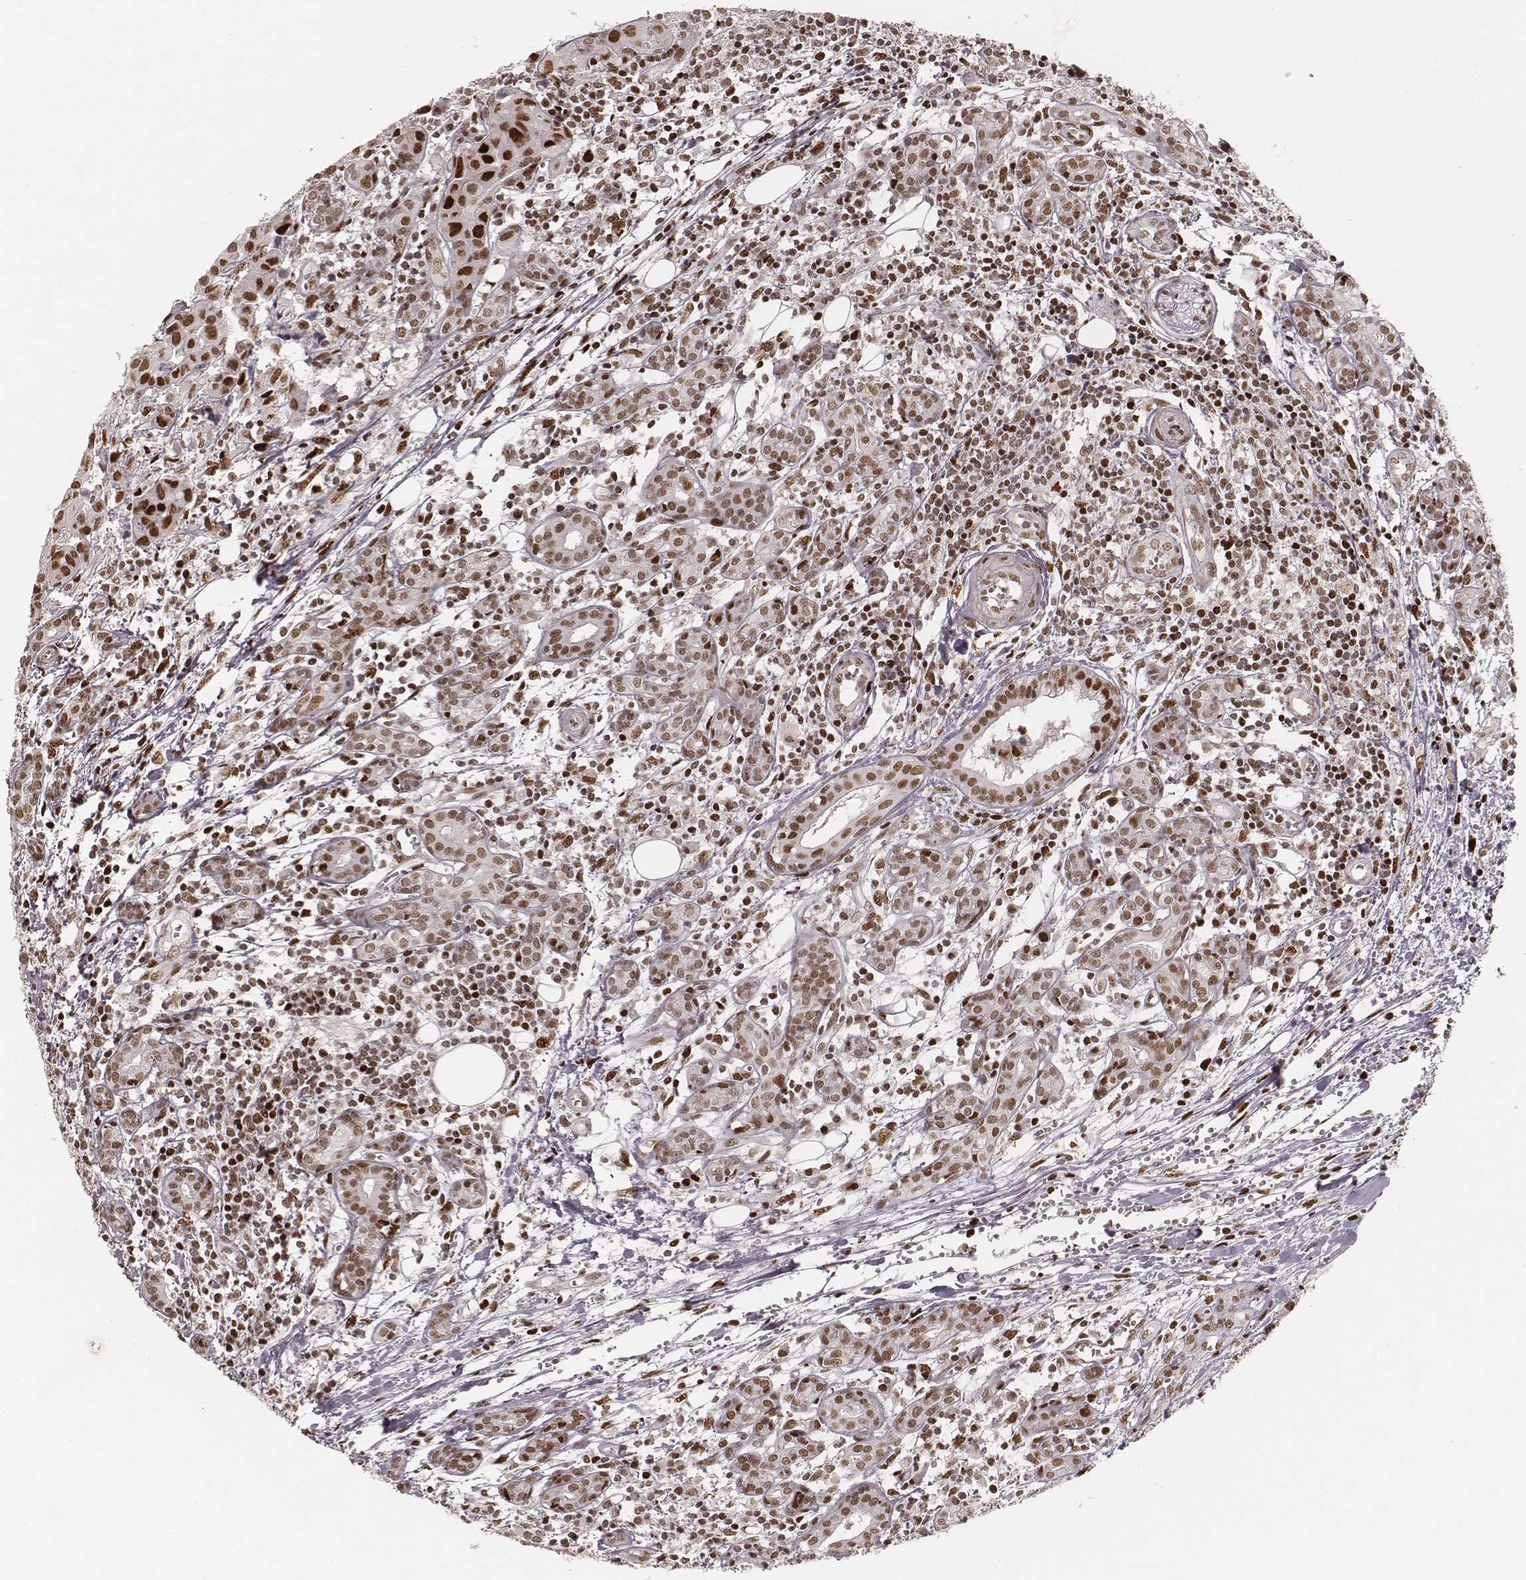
{"staining": {"intensity": "strong", "quantity": ">75%", "location": "nuclear"}, "tissue": "head and neck cancer", "cell_type": "Tumor cells", "image_type": "cancer", "snomed": [{"axis": "morphology", "description": "Adenocarcinoma, NOS"}, {"axis": "topography", "description": "Head-Neck"}], "caption": "This is an image of immunohistochemistry staining of head and neck cancer (adenocarcinoma), which shows strong positivity in the nuclear of tumor cells.", "gene": "HNRNPC", "patient": {"sex": "male", "age": 76}}